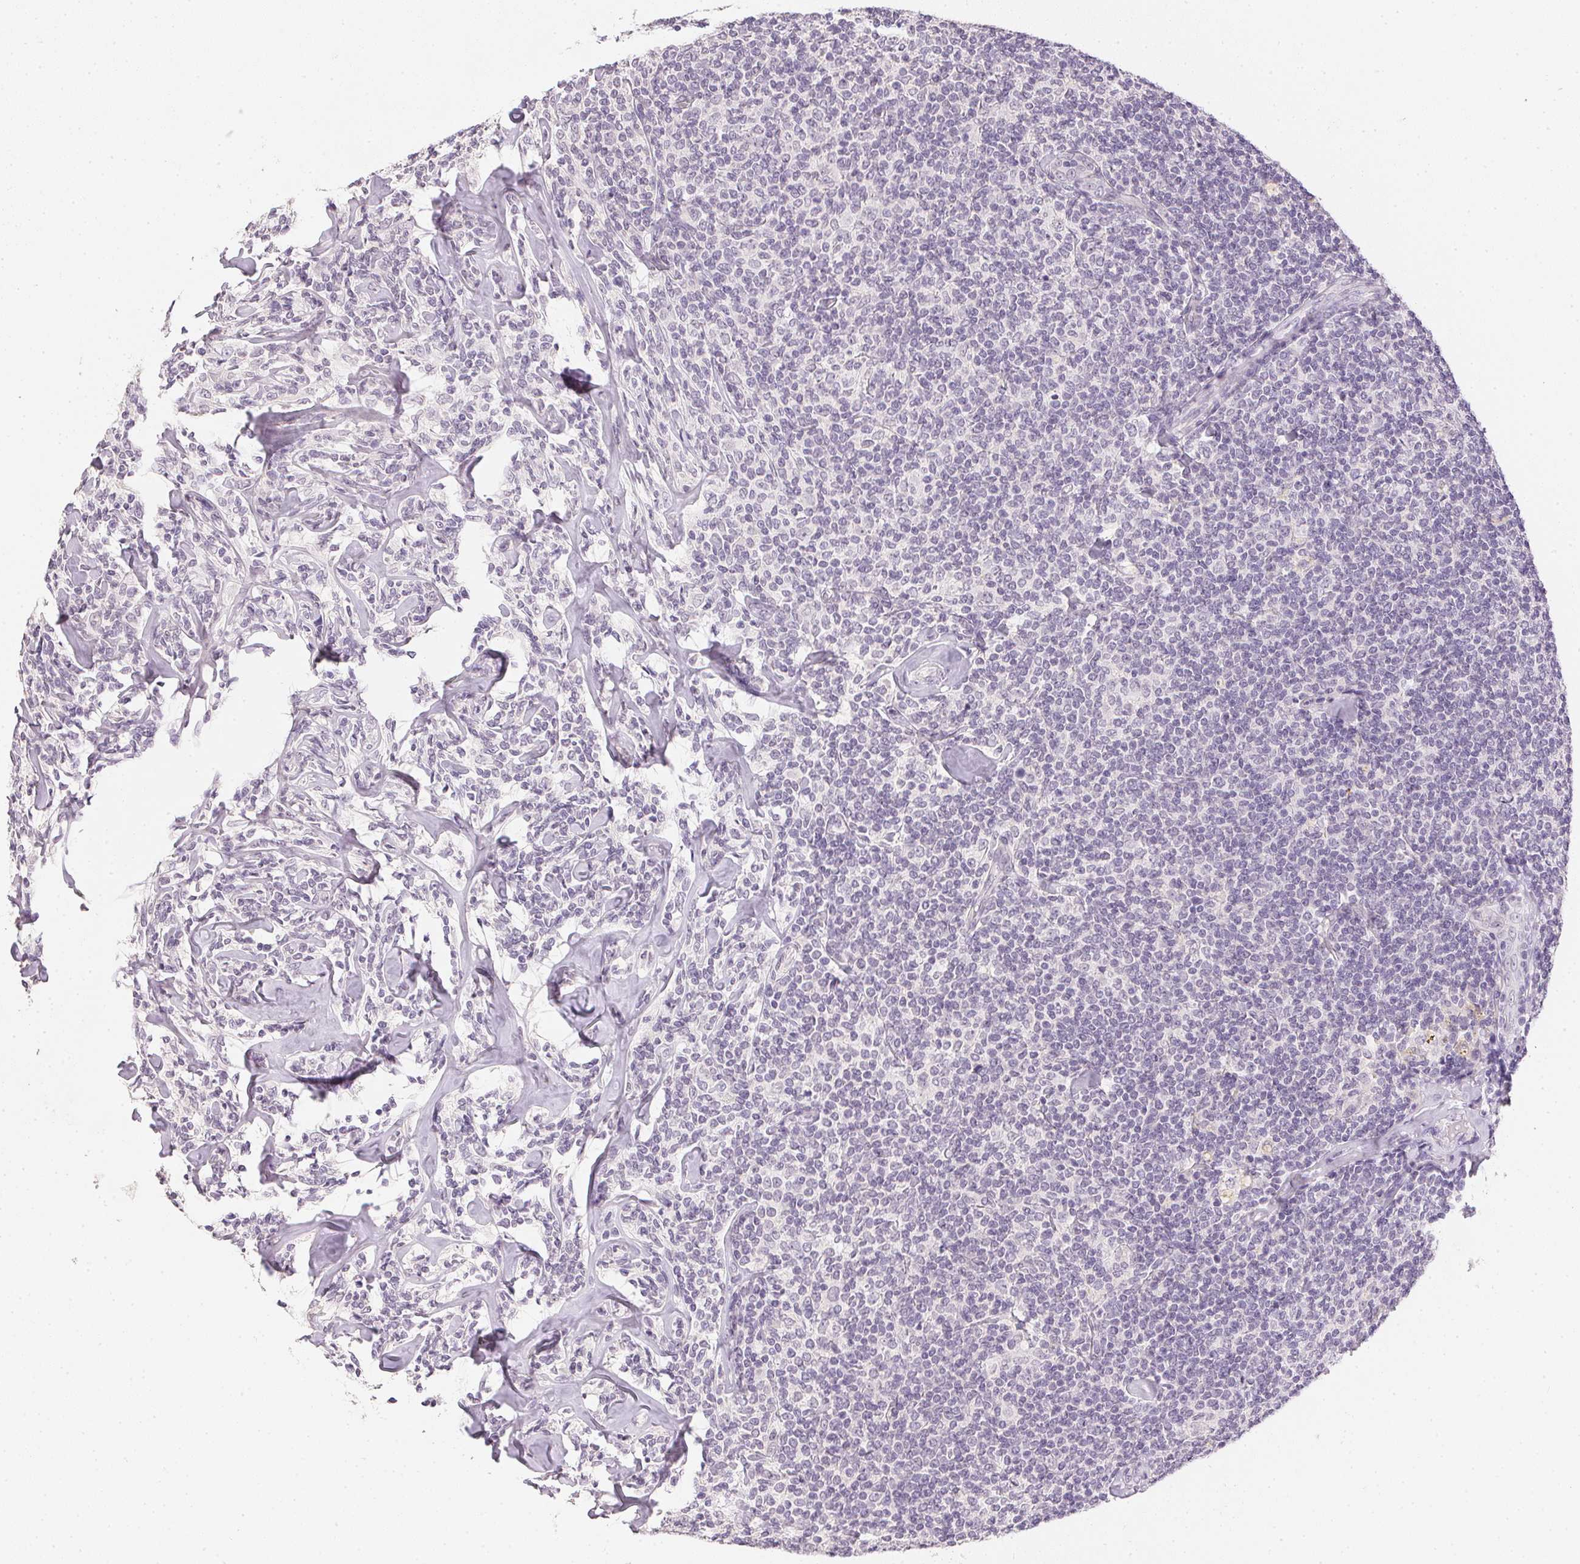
{"staining": {"intensity": "negative", "quantity": "none", "location": "none"}, "tissue": "lymphoma", "cell_type": "Tumor cells", "image_type": "cancer", "snomed": [{"axis": "morphology", "description": "Malignant lymphoma, non-Hodgkin's type, Low grade"}, {"axis": "topography", "description": "Lymph node"}], "caption": "Human malignant lymphoma, non-Hodgkin's type (low-grade) stained for a protein using immunohistochemistry demonstrates no positivity in tumor cells.", "gene": "PPY", "patient": {"sex": "female", "age": 56}}